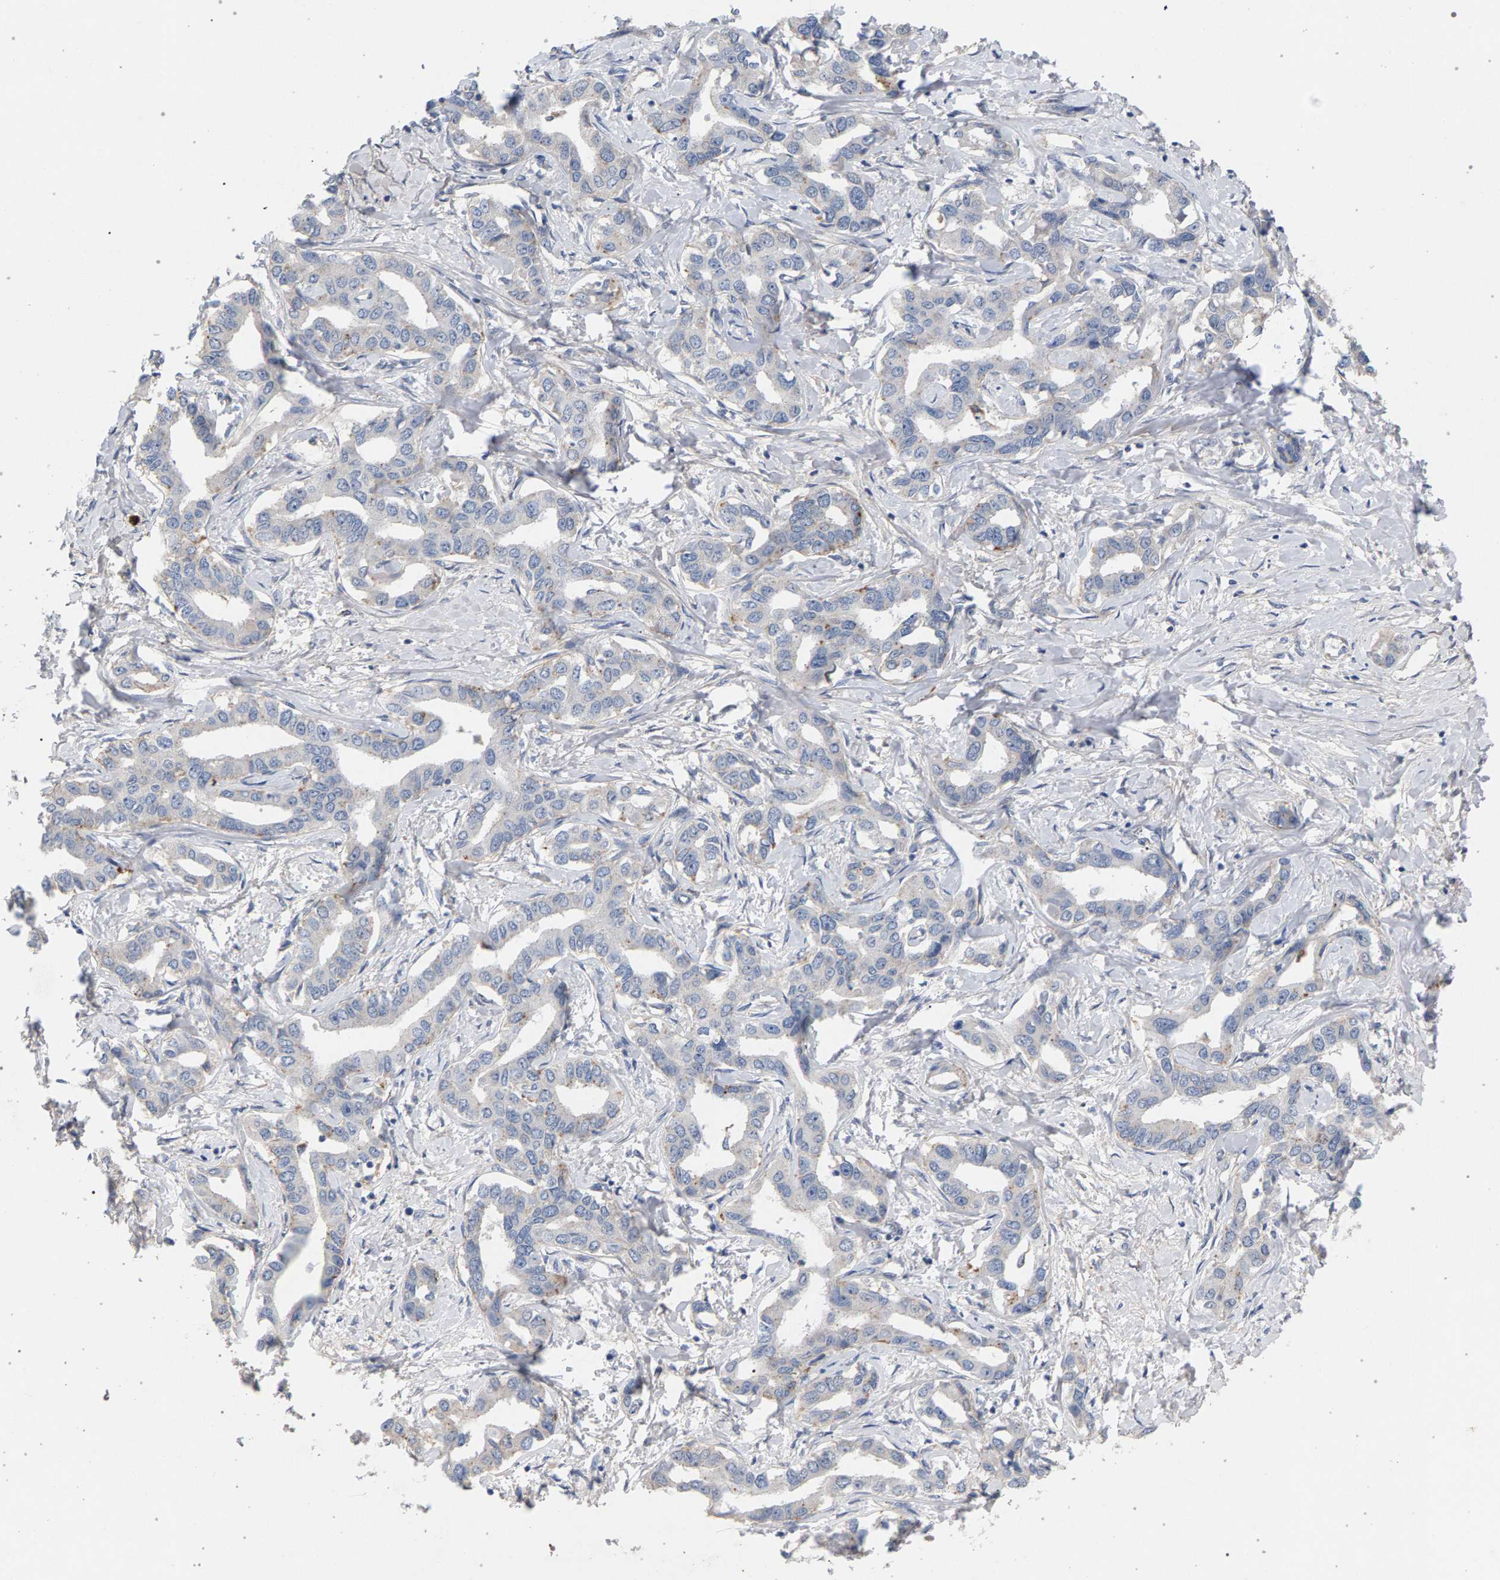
{"staining": {"intensity": "negative", "quantity": "none", "location": "none"}, "tissue": "liver cancer", "cell_type": "Tumor cells", "image_type": "cancer", "snomed": [{"axis": "morphology", "description": "Cholangiocarcinoma"}, {"axis": "topography", "description": "Liver"}], "caption": "Liver cancer (cholangiocarcinoma) was stained to show a protein in brown. There is no significant staining in tumor cells.", "gene": "MAMDC2", "patient": {"sex": "male", "age": 59}}